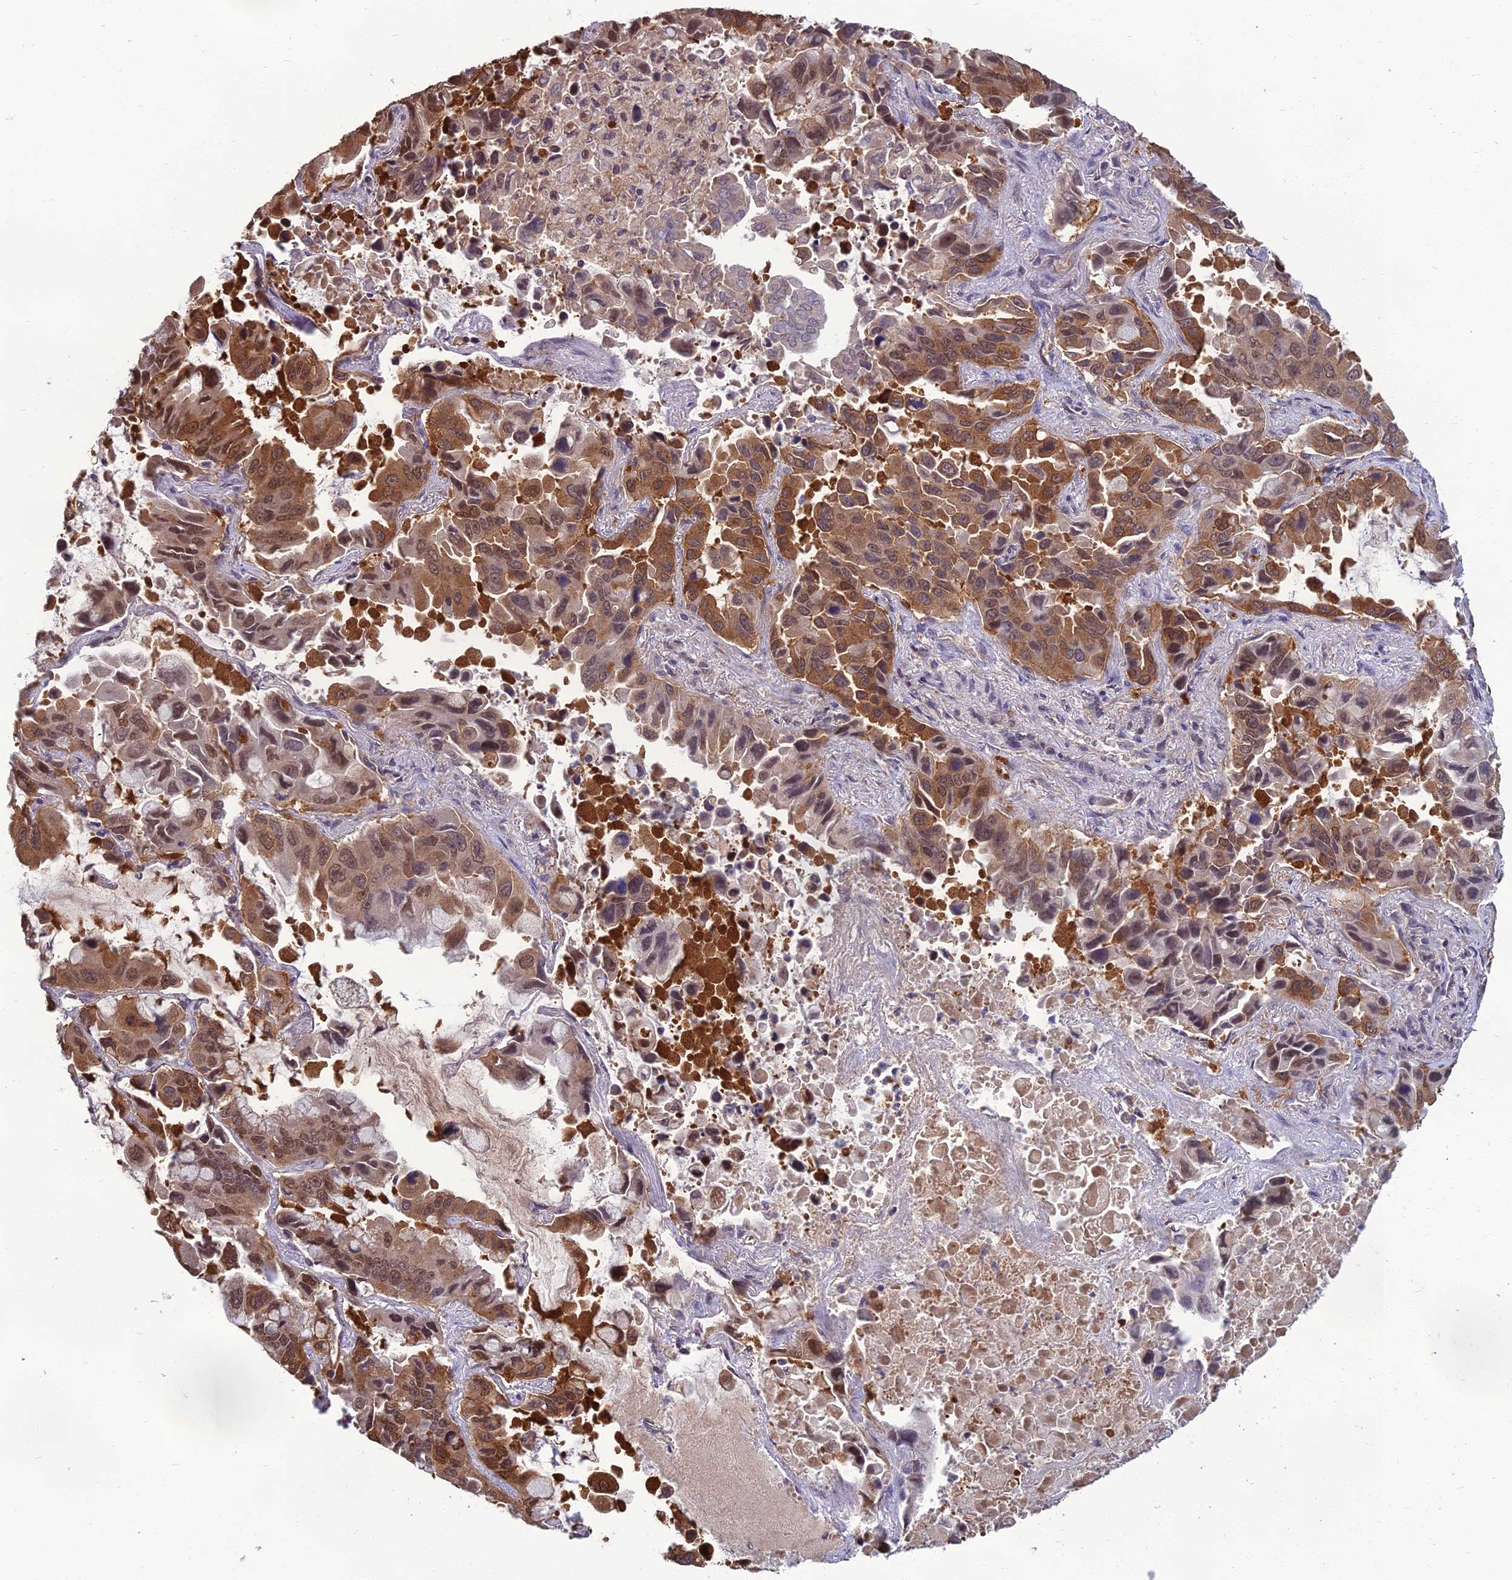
{"staining": {"intensity": "moderate", "quantity": ">75%", "location": "cytoplasmic/membranous,nuclear"}, "tissue": "lung cancer", "cell_type": "Tumor cells", "image_type": "cancer", "snomed": [{"axis": "morphology", "description": "Adenocarcinoma, NOS"}, {"axis": "topography", "description": "Lung"}], "caption": "A micrograph showing moderate cytoplasmic/membranous and nuclear expression in approximately >75% of tumor cells in lung cancer, as visualized by brown immunohistochemical staining.", "gene": "NR4A3", "patient": {"sex": "male", "age": 64}}